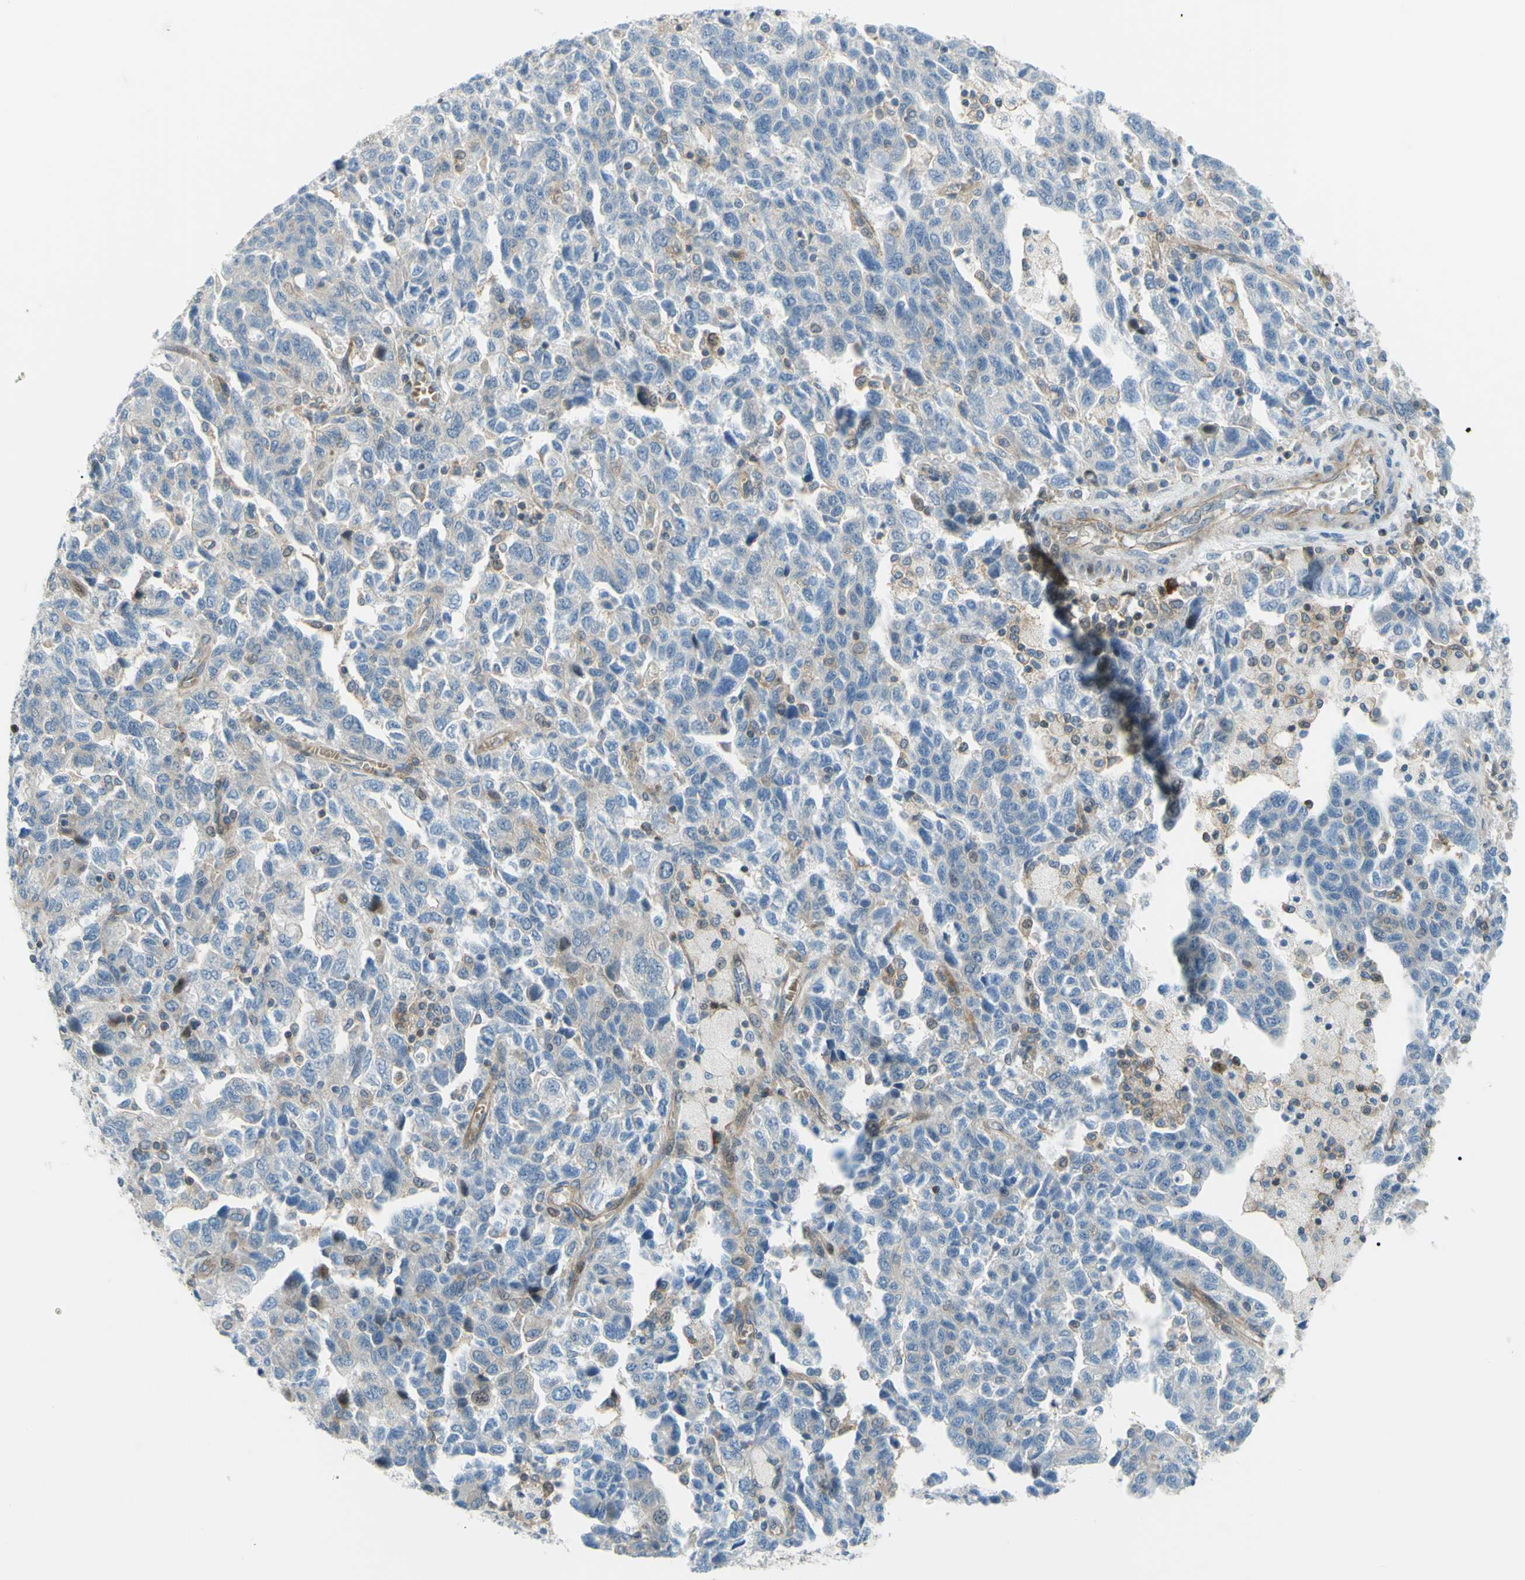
{"staining": {"intensity": "negative", "quantity": "none", "location": "none"}, "tissue": "ovarian cancer", "cell_type": "Tumor cells", "image_type": "cancer", "snomed": [{"axis": "morphology", "description": "Carcinoma, NOS"}, {"axis": "morphology", "description": "Cystadenocarcinoma, serous, NOS"}, {"axis": "topography", "description": "Ovary"}], "caption": "Micrograph shows no protein expression in tumor cells of ovarian cancer (serous cystadenocarcinoma) tissue.", "gene": "PAK2", "patient": {"sex": "female", "age": 69}}